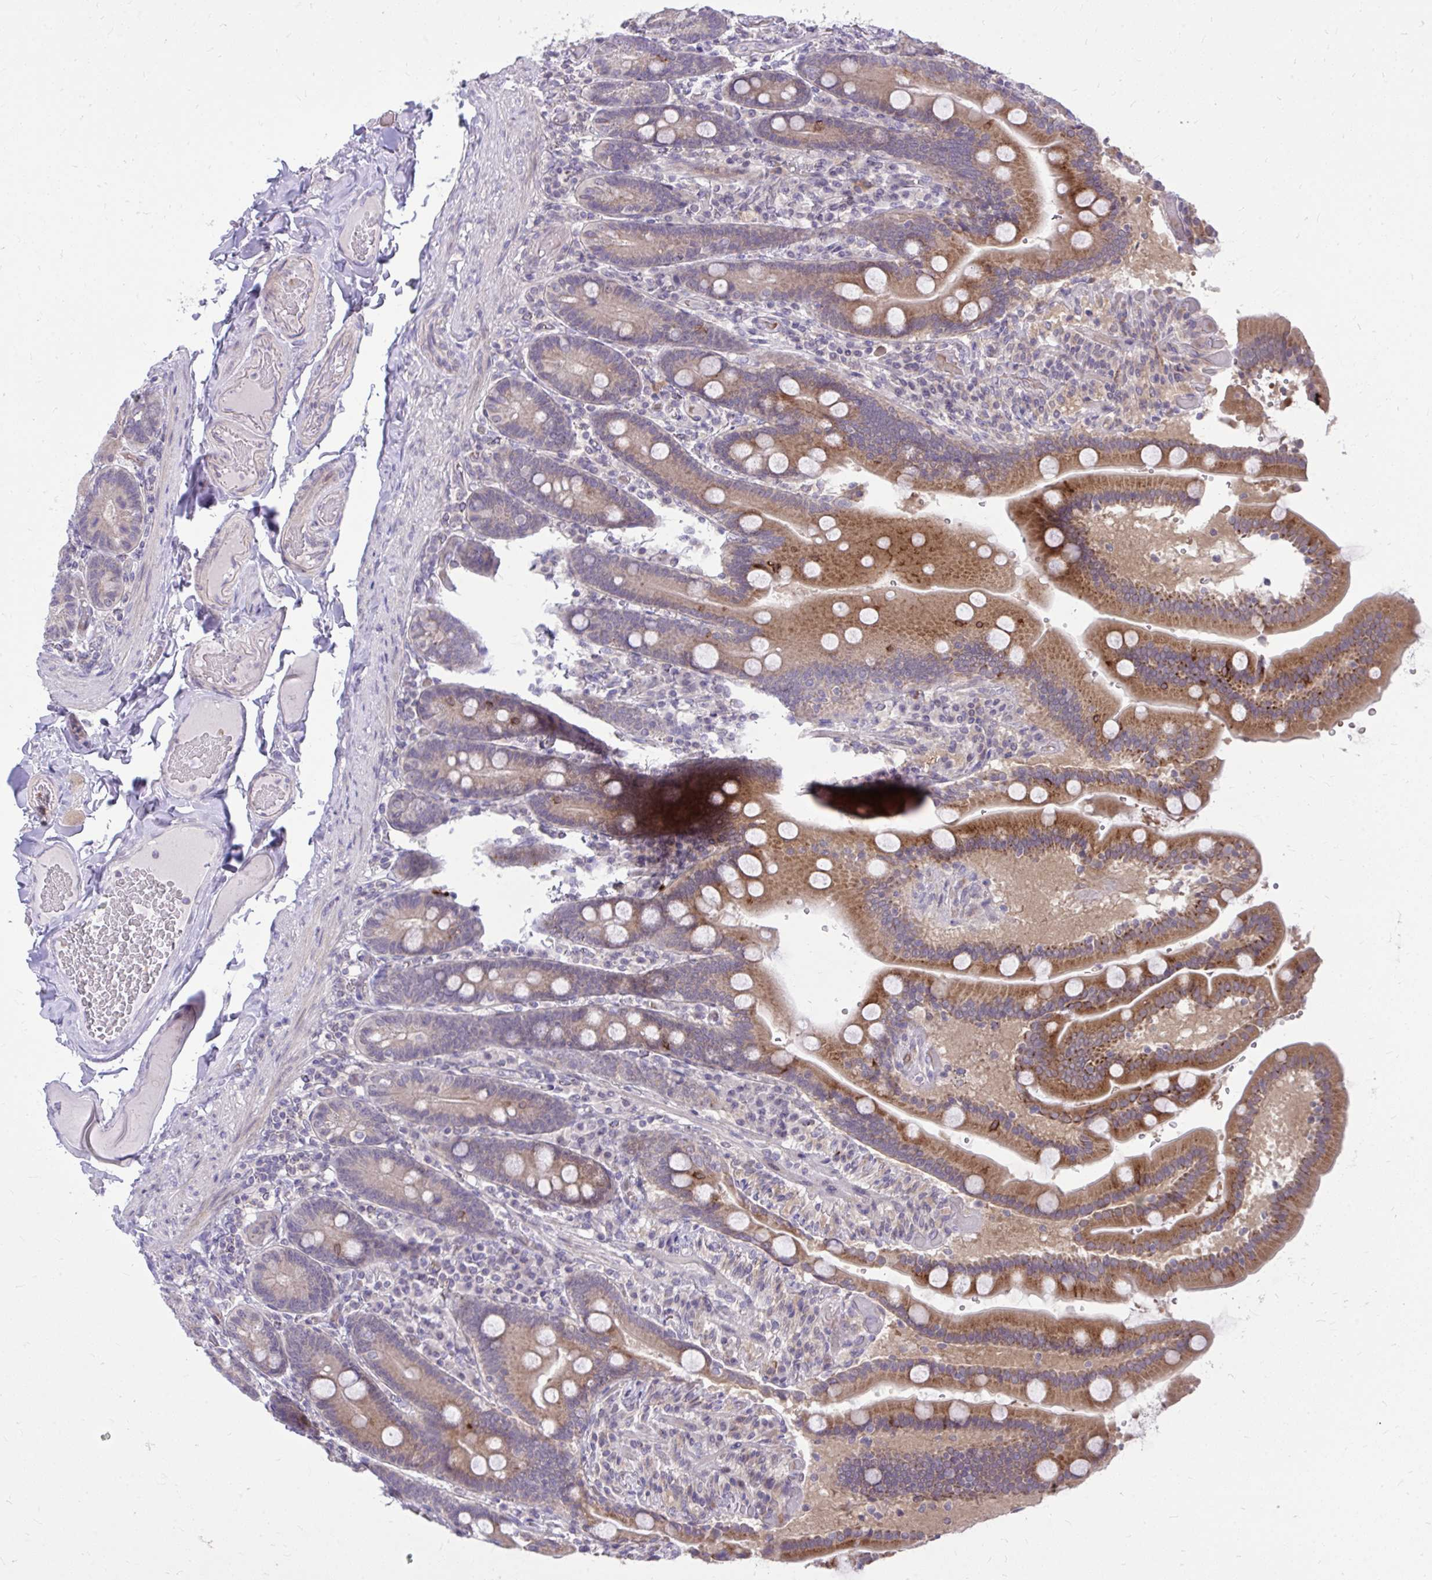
{"staining": {"intensity": "moderate", "quantity": ">75%", "location": "cytoplasmic/membranous"}, "tissue": "duodenum", "cell_type": "Glandular cells", "image_type": "normal", "snomed": [{"axis": "morphology", "description": "Normal tissue, NOS"}, {"axis": "topography", "description": "Duodenum"}], "caption": "Immunohistochemical staining of normal duodenum displays moderate cytoplasmic/membranous protein staining in approximately >75% of glandular cells.", "gene": "DPY19L1", "patient": {"sex": "female", "age": 62}}